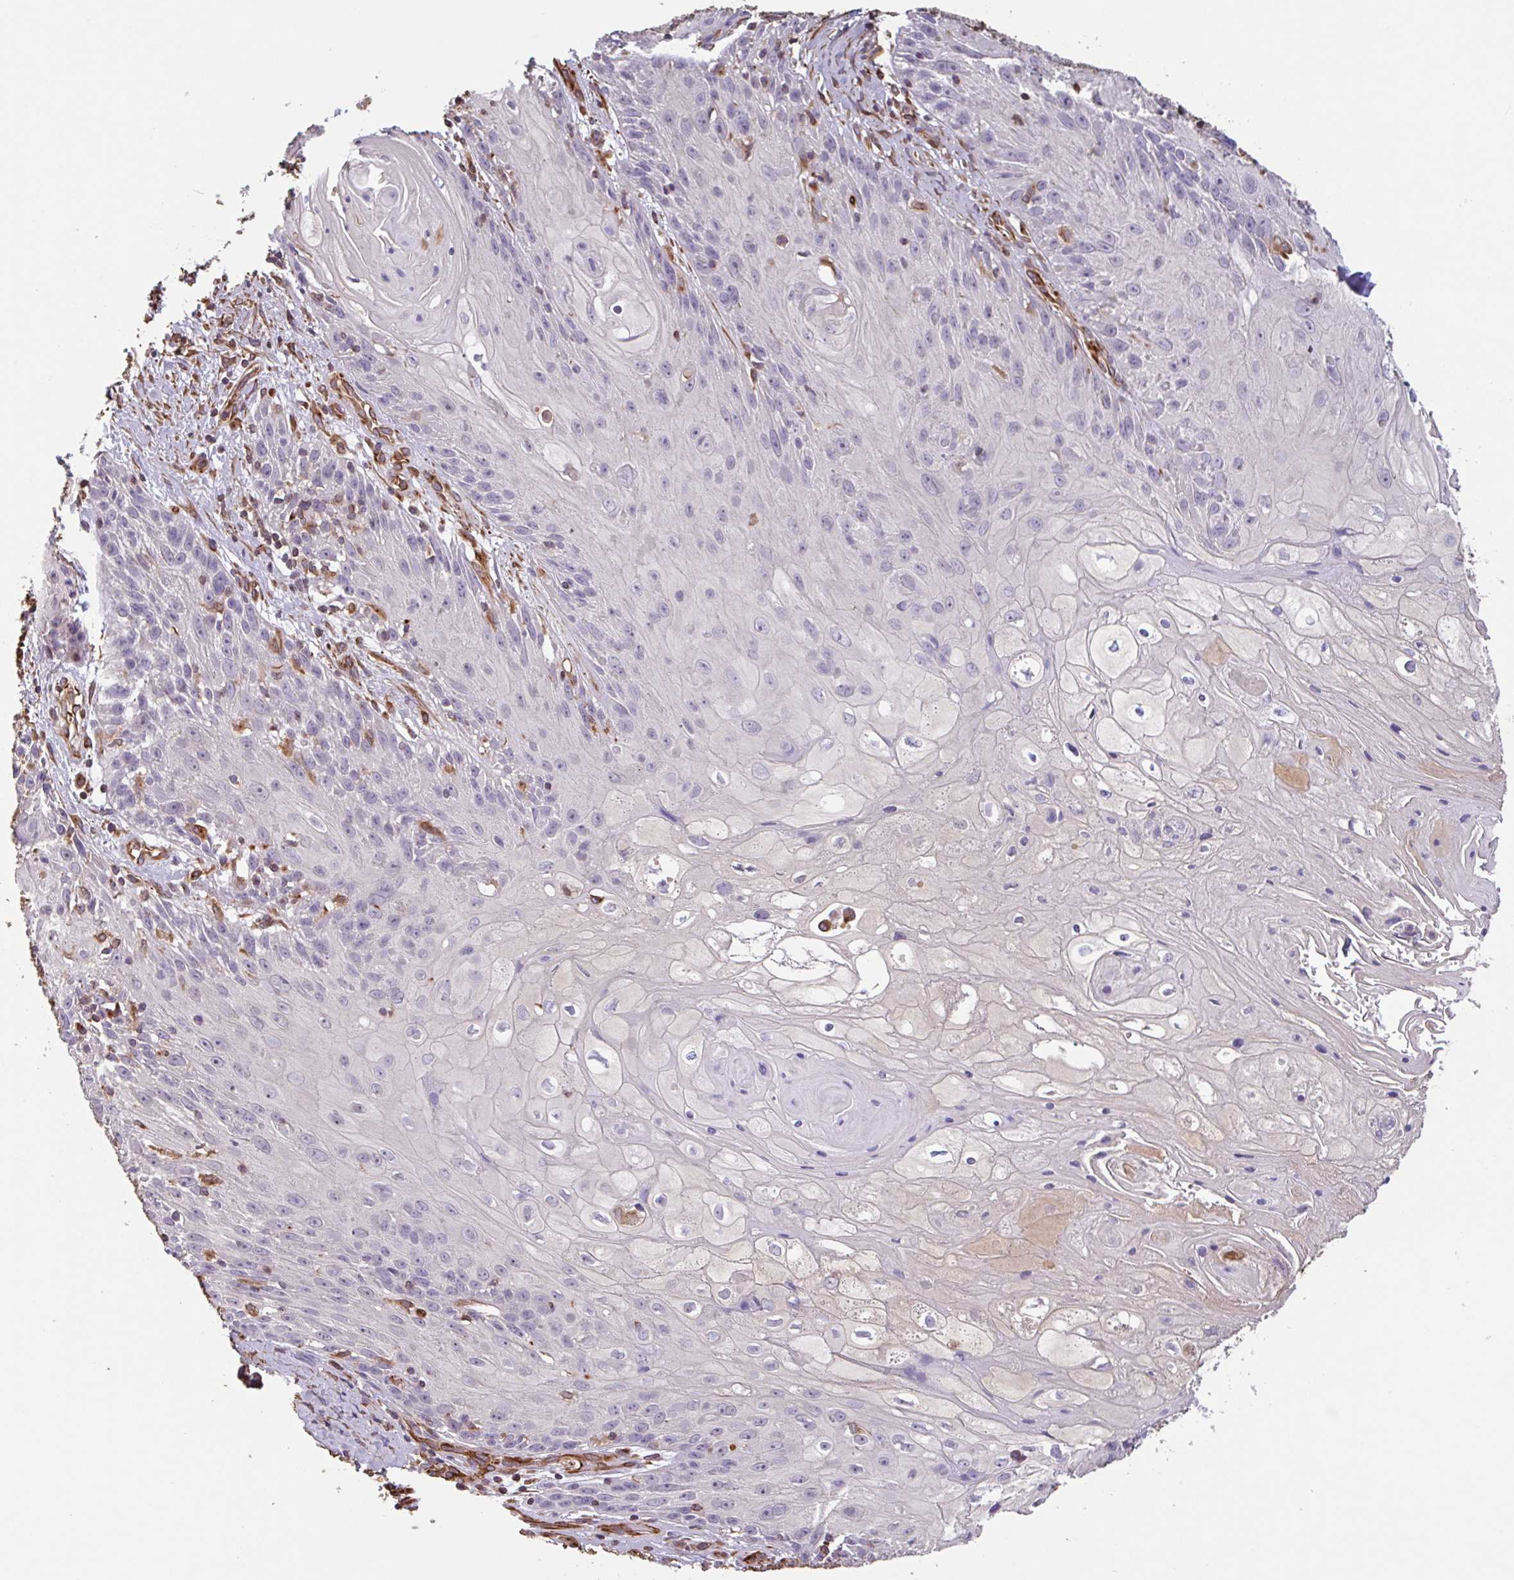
{"staining": {"intensity": "negative", "quantity": "none", "location": "none"}, "tissue": "skin cancer", "cell_type": "Tumor cells", "image_type": "cancer", "snomed": [{"axis": "morphology", "description": "Squamous cell carcinoma, NOS"}, {"axis": "topography", "description": "Skin"}, {"axis": "topography", "description": "Vulva"}], "caption": "An IHC photomicrograph of squamous cell carcinoma (skin) is shown. There is no staining in tumor cells of squamous cell carcinoma (skin).", "gene": "ZNF790", "patient": {"sex": "female", "age": 76}}